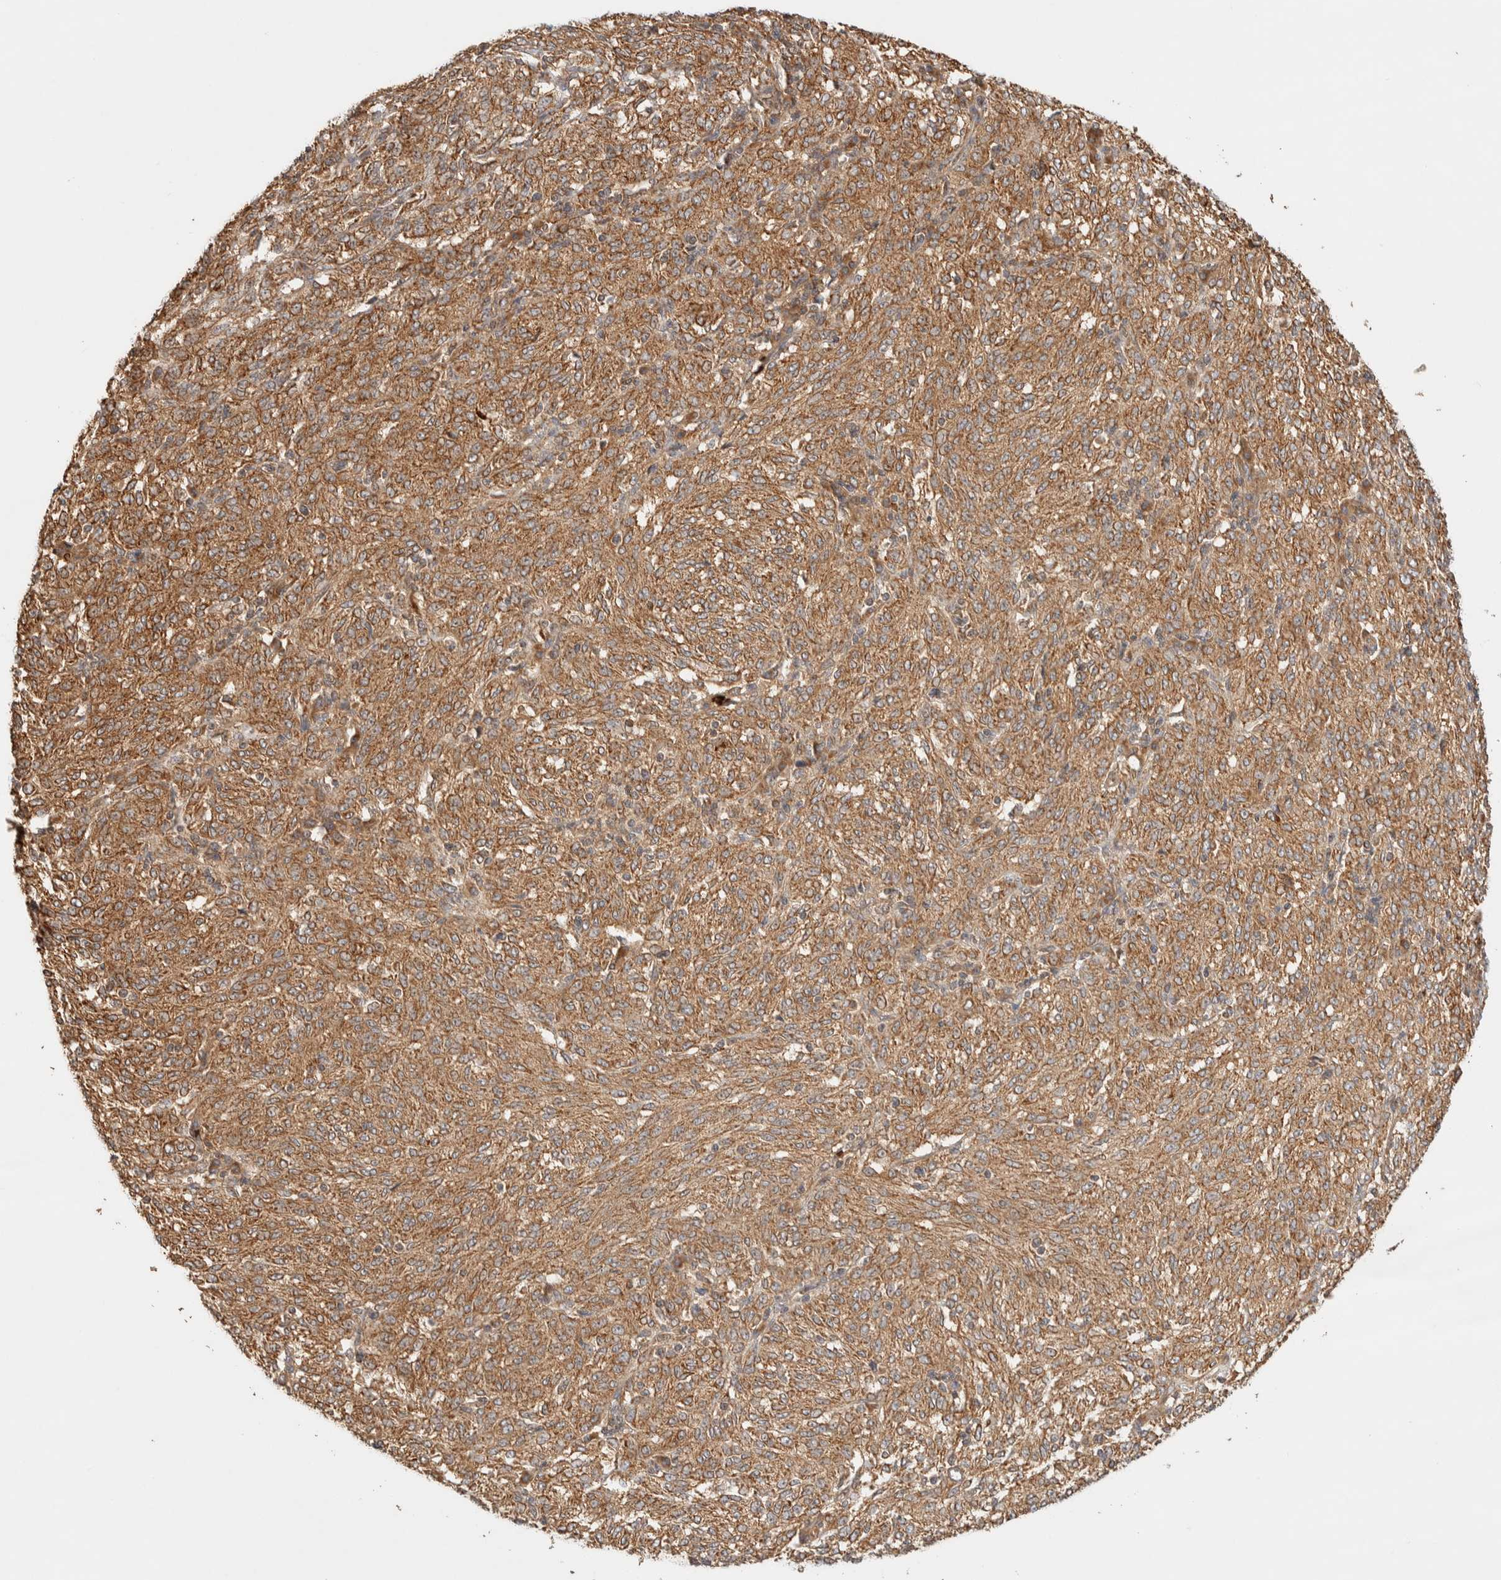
{"staining": {"intensity": "moderate", "quantity": ">75%", "location": "cytoplasmic/membranous"}, "tissue": "melanoma", "cell_type": "Tumor cells", "image_type": "cancer", "snomed": [{"axis": "morphology", "description": "Malignant melanoma, NOS"}, {"axis": "topography", "description": "Skin"}], "caption": "Protein staining of melanoma tissue shows moderate cytoplasmic/membranous positivity in about >75% of tumor cells.", "gene": "TTI2", "patient": {"sex": "female", "age": 72}}